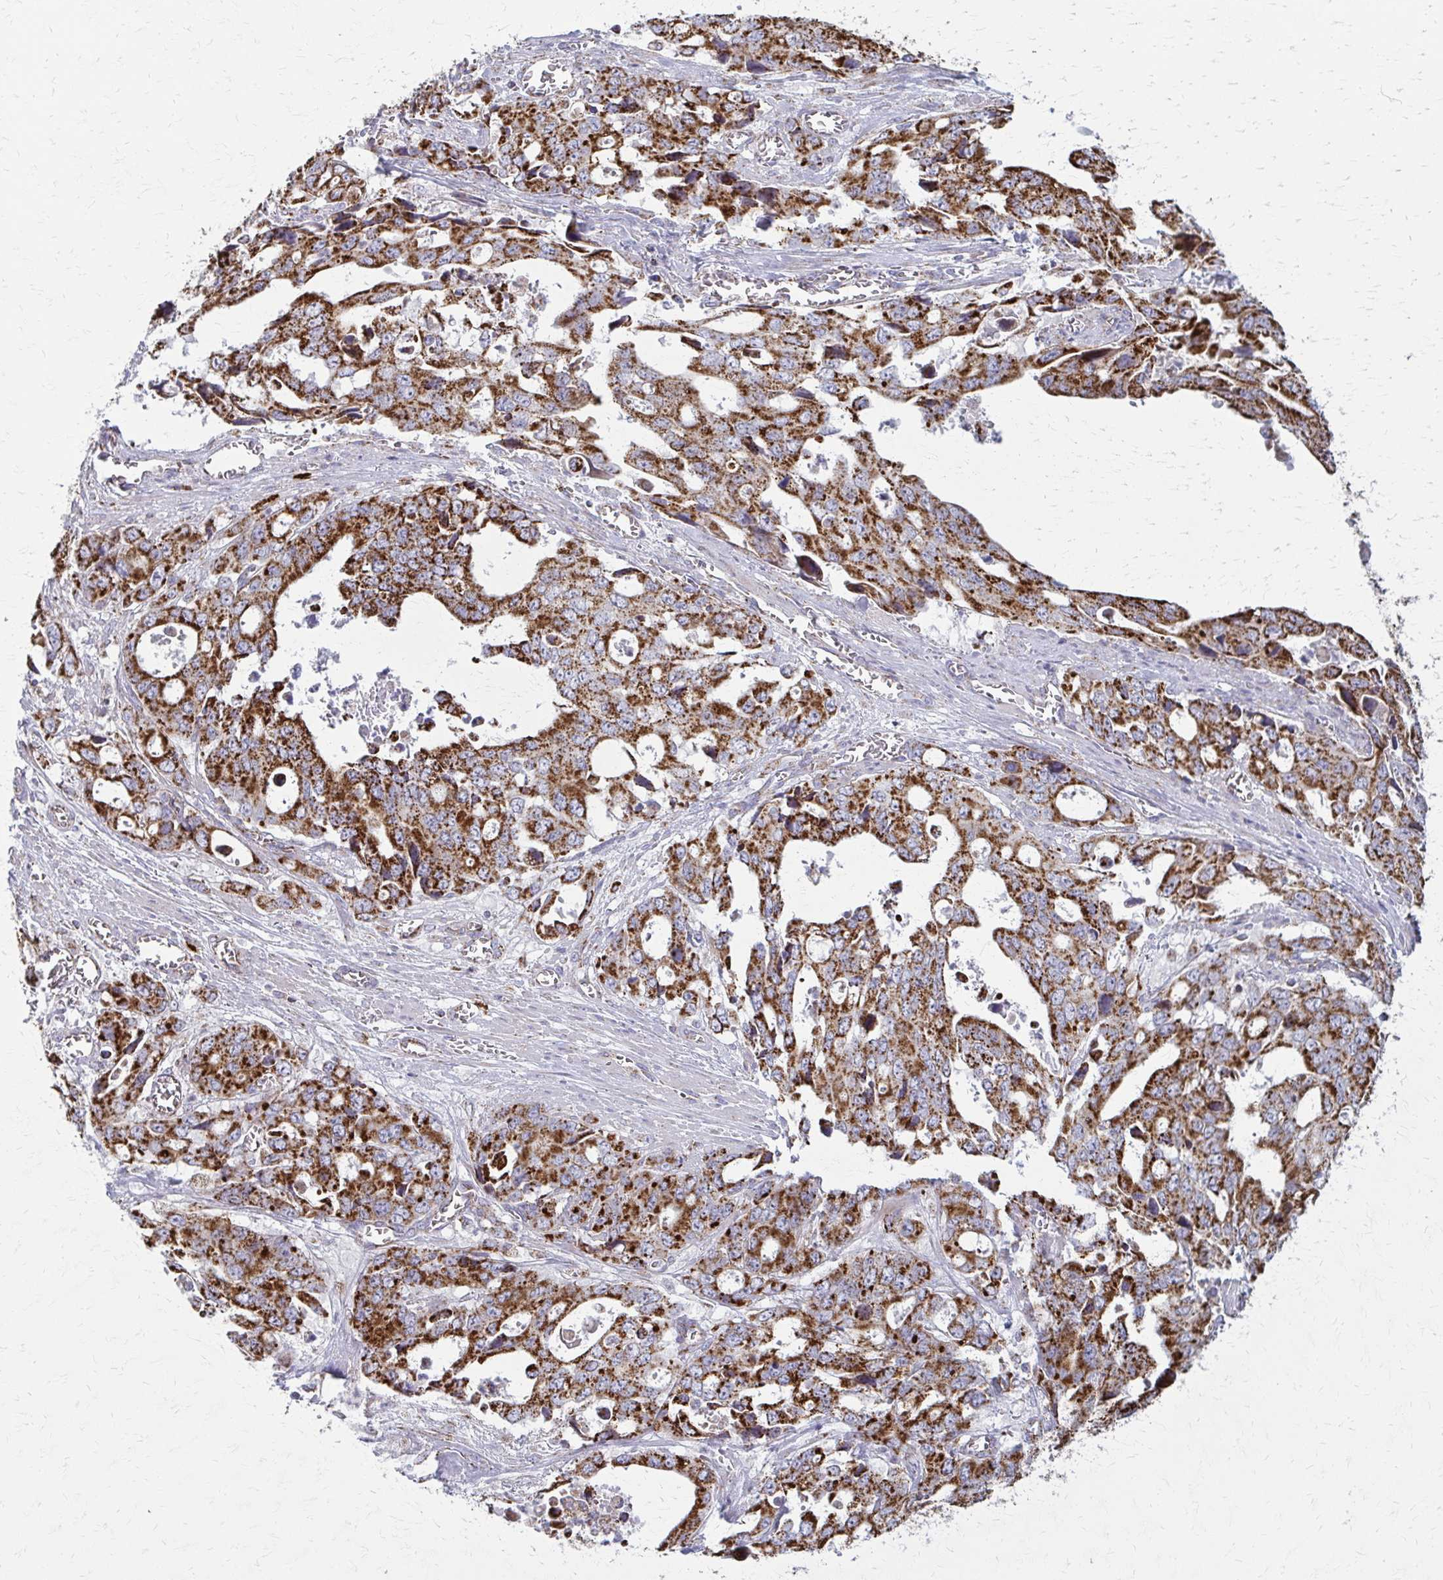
{"staining": {"intensity": "strong", "quantity": ">75%", "location": "cytoplasmic/membranous"}, "tissue": "stomach cancer", "cell_type": "Tumor cells", "image_type": "cancer", "snomed": [{"axis": "morphology", "description": "Adenocarcinoma, NOS"}, {"axis": "topography", "description": "Stomach, upper"}], "caption": "Protein analysis of adenocarcinoma (stomach) tissue shows strong cytoplasmic/membranous staining in approximately >75% of tumor cells.", "gene": "TVP23A", "patient": {"sex": "male", "age": 74}}